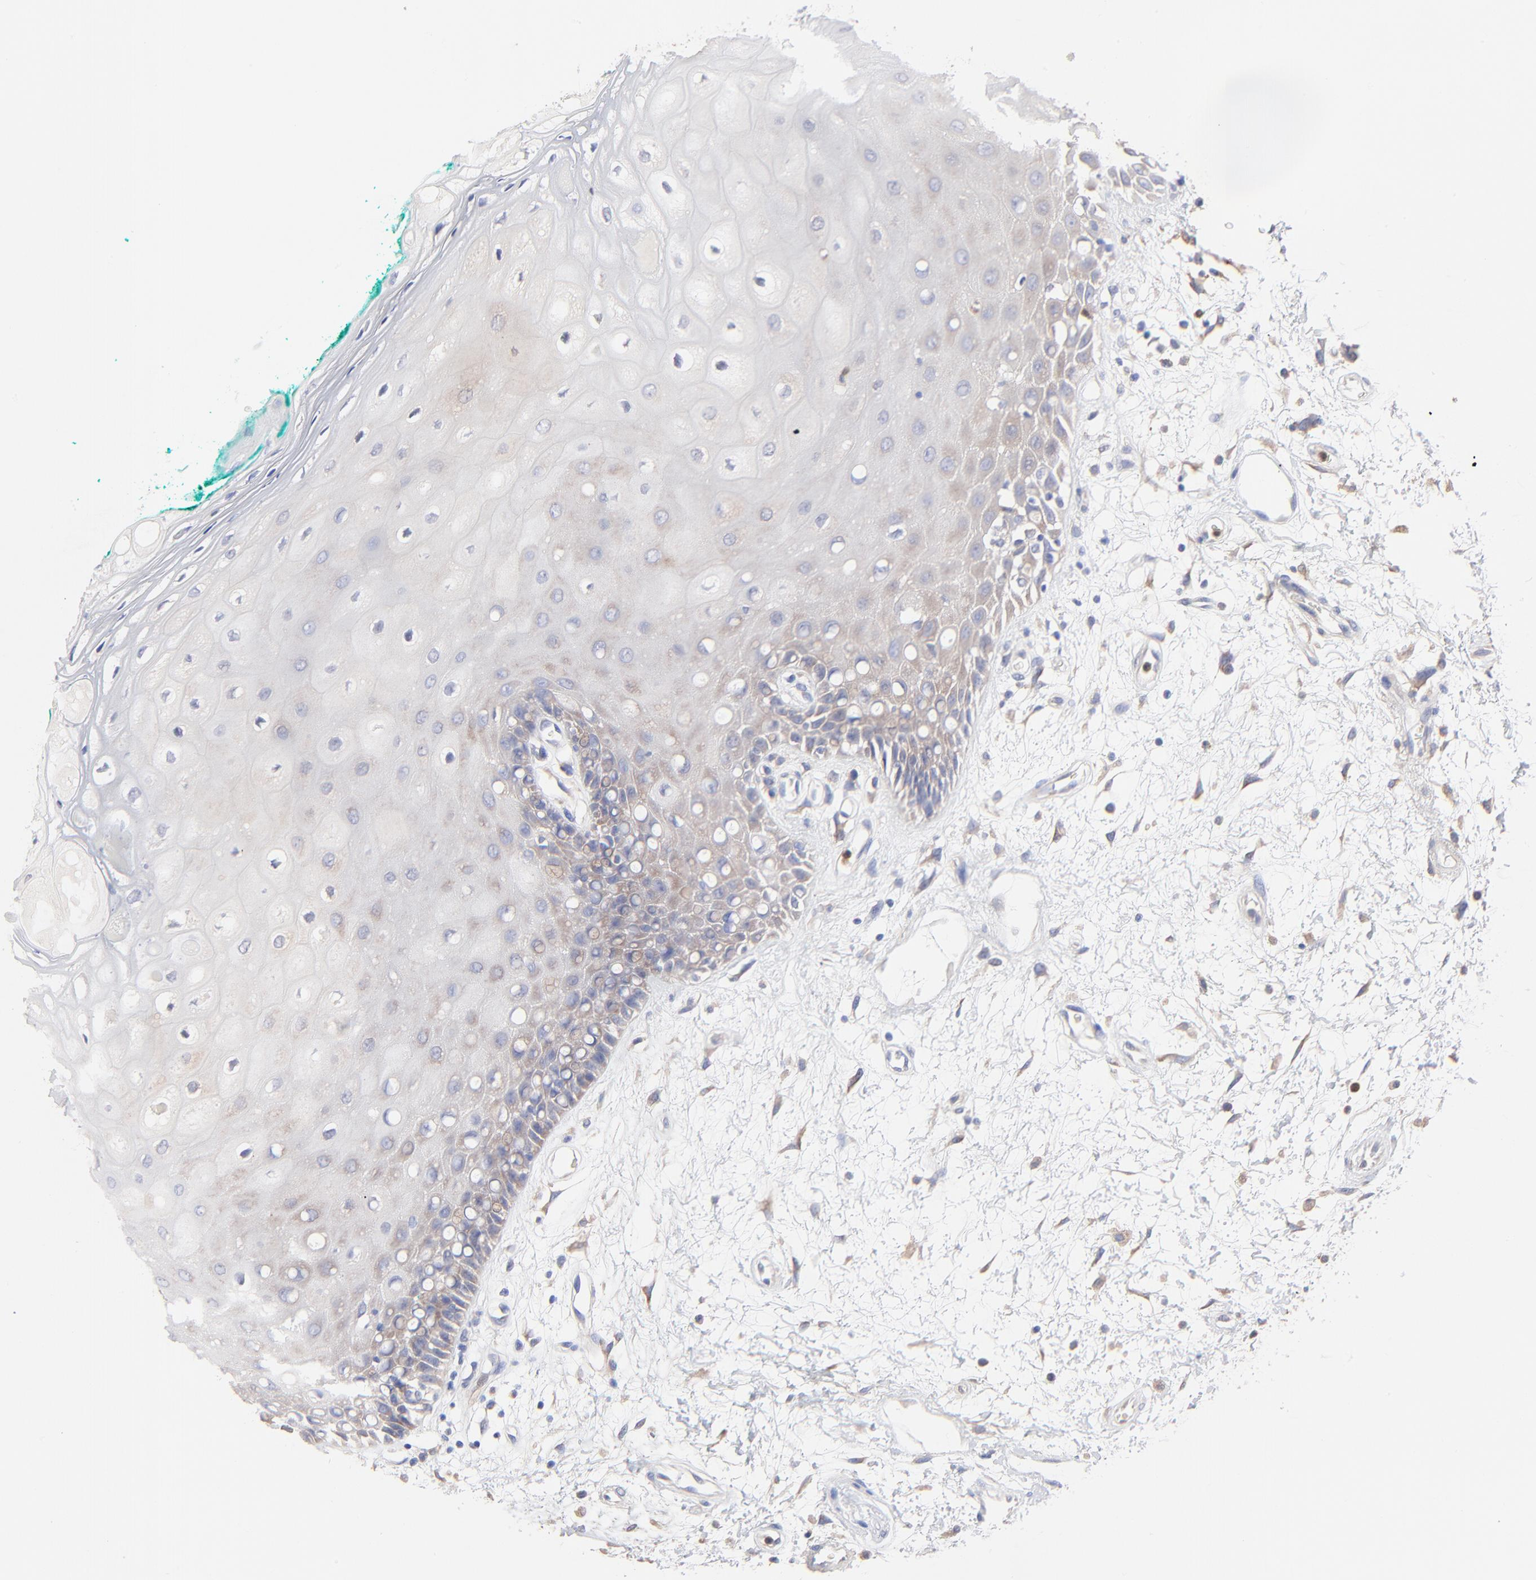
{"staining": {"intensity": "weak", "quantity": "25%-75%", "location": "cytoplasmic/membranous"}, "tissue": "oral mucosa", "cell_type": "Squamous epithelial cells", "image_type": "normal", "snomed": [{"axis": "morphology", "description": "Normal tissue, NOS"}, {"axis": "morphology", "description": "Squamous cell carcinoma, NOS"}, {"axis": "topography", "description": "Skeletal muscle"}, {"axis": "topography", "description": "Oral tissue"}, {"axis": "topography", "description": "Head-Neck"}], "caption": "IHC histopathology image of benign oral mucosa stained for a protein (brown), which reveals low levels of weak cytoplasmic/membranous positivity in approximately 25%-75% of squamous epithelial cells.", "gene": "PPFIBP2", "patient": {"sex": "female", "age": 84}}